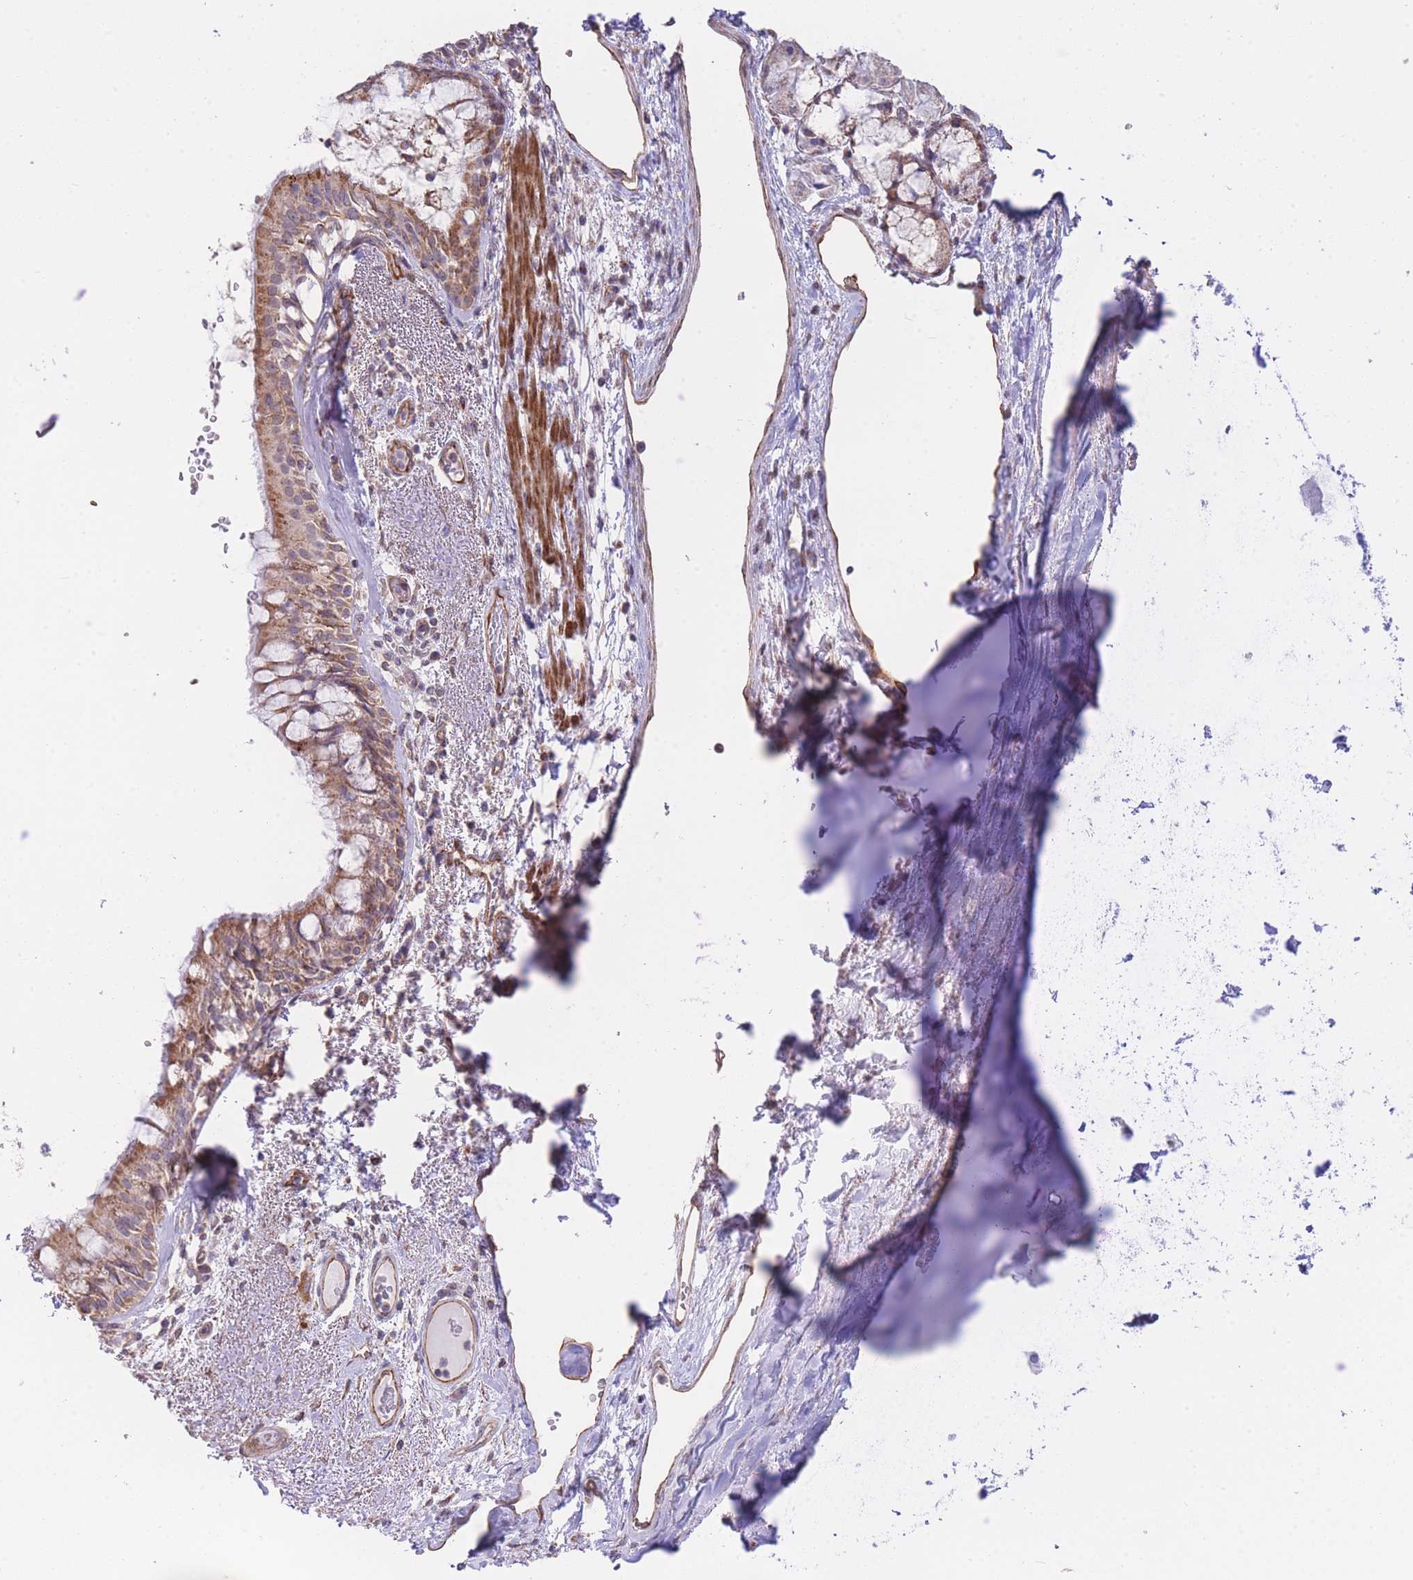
{"staining": {"intensity": "moderate", "quantity": "25%-75%", "location": "cytoplasmic/membranous"}, "tissue": "bronchus", "cell_type": "Respiratory epithelial cells", "image_type": "normal", "snomed": [{"axis": "morphology", "description": "Normal tissue, NOS"}, {"axis": "topography", "description": "Cartilage tissue"}, {"axis": "topography", "description": "Bronchus"}], "caption": "A brown stain labels moderate cytoplasmic/membranous positivity of a protein in respiratory epithelial cells of benign human bronchus. The protein of interest is stained brown, and the nuclei are stained in blue (DAB (3,3'-diaminobenzidine) IHC with brightfield microscopy, high magnification).", "gene": "CTBP1", "patient": {"sex": "male", "age": 63}}